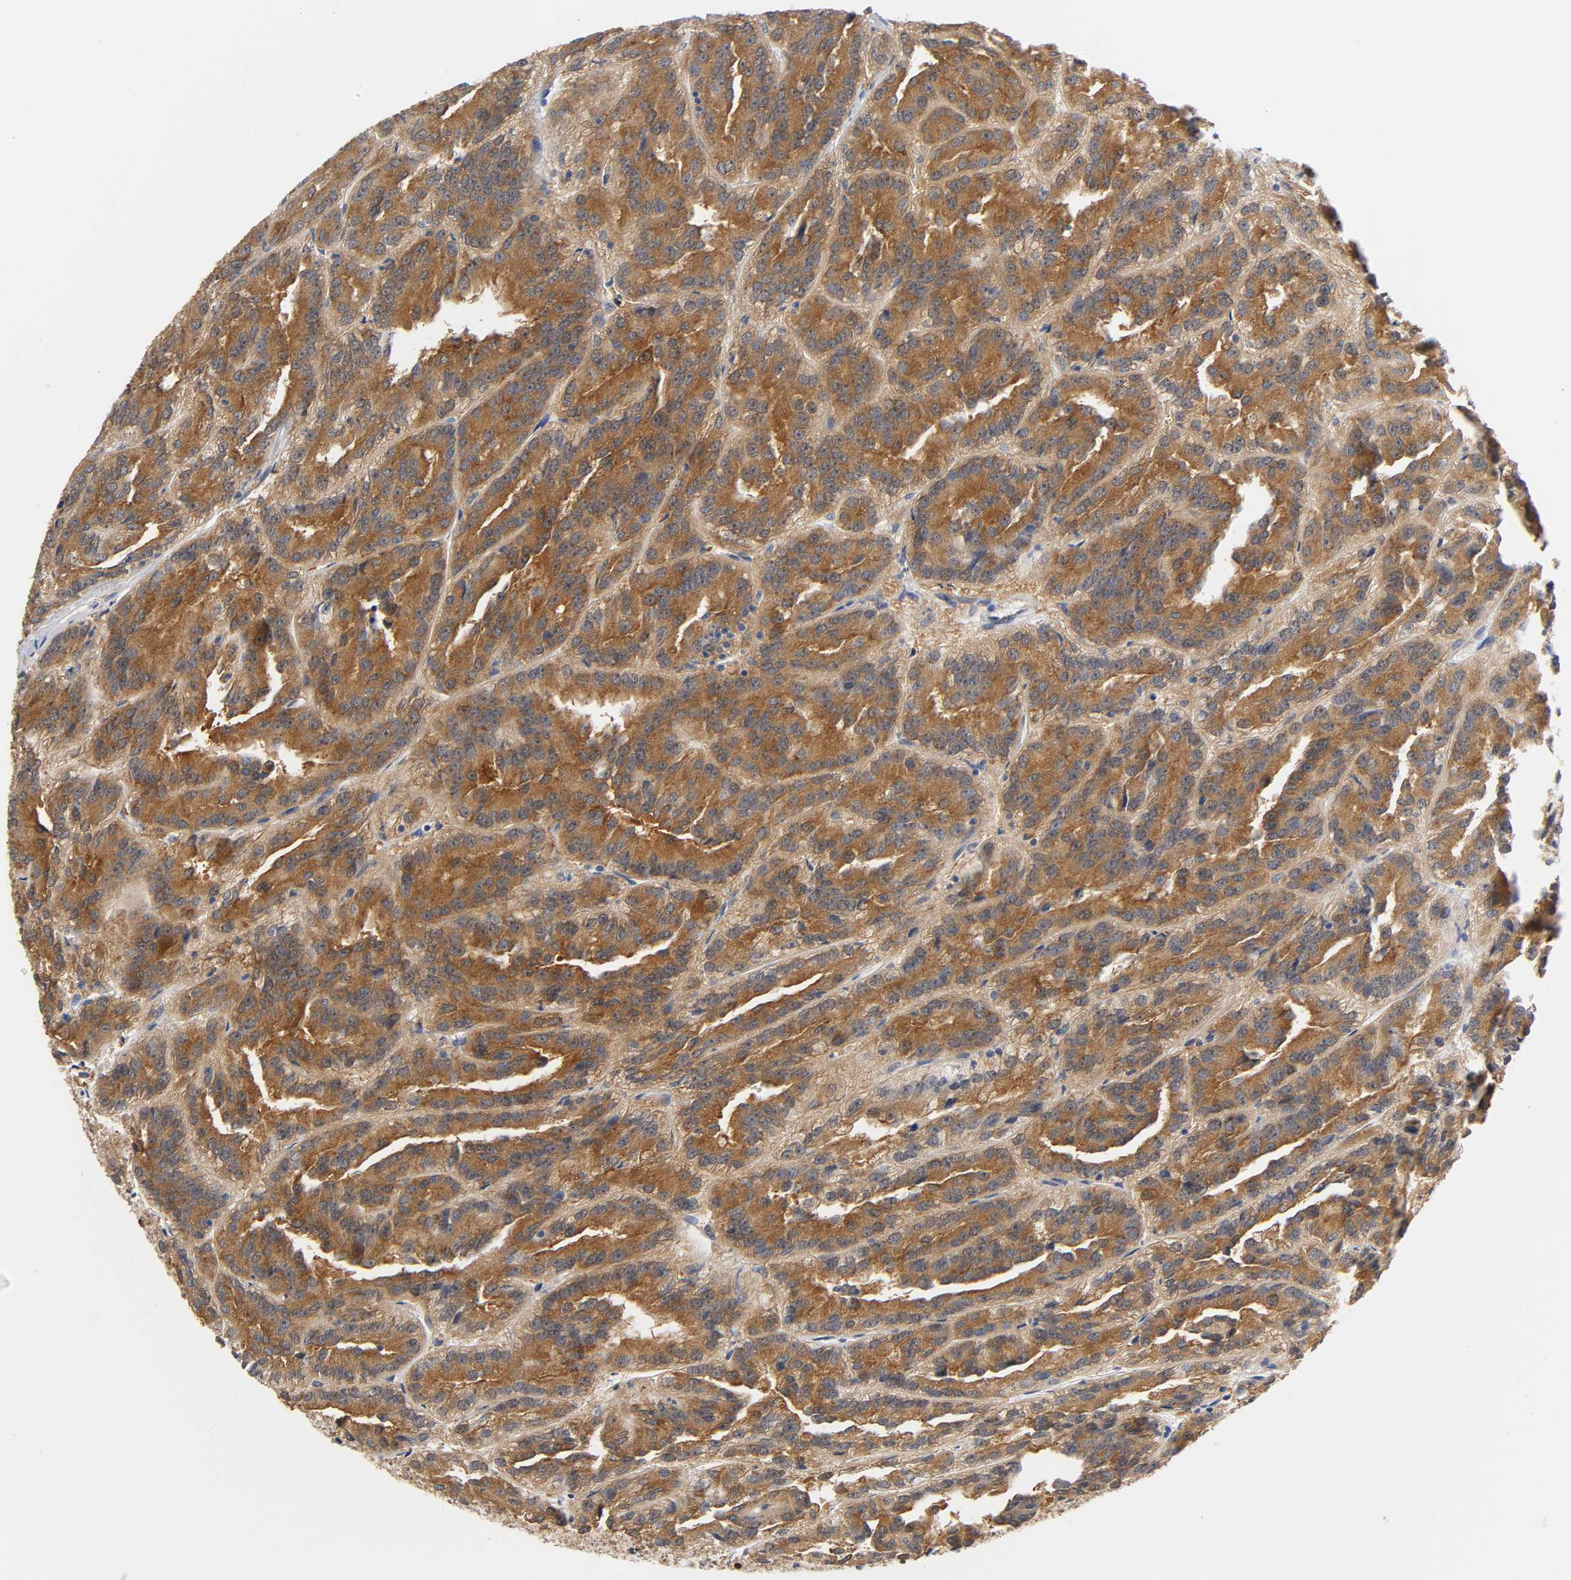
{"staining": {"intensity": "moderate", "quantity": ">75%", "location": "cytoplasmic/membranous"}, "tissue": "renal cancer", "cell_type": "Tumor cells", "image_type": "cancer", "snomed": [{"axis": "morphology", "description": "Adenocarcinoma, NOS"}, {"axis": "topography", "description": "Kidney"}], "caption": "Brown immunohistochemical staining in renal adenocarcinoma displays moderate cytoplasmic/membranous positivity in approximately >75% of tumor cells.", "gene": "FYN", "patient": {"sex": "male", "age": 46}}